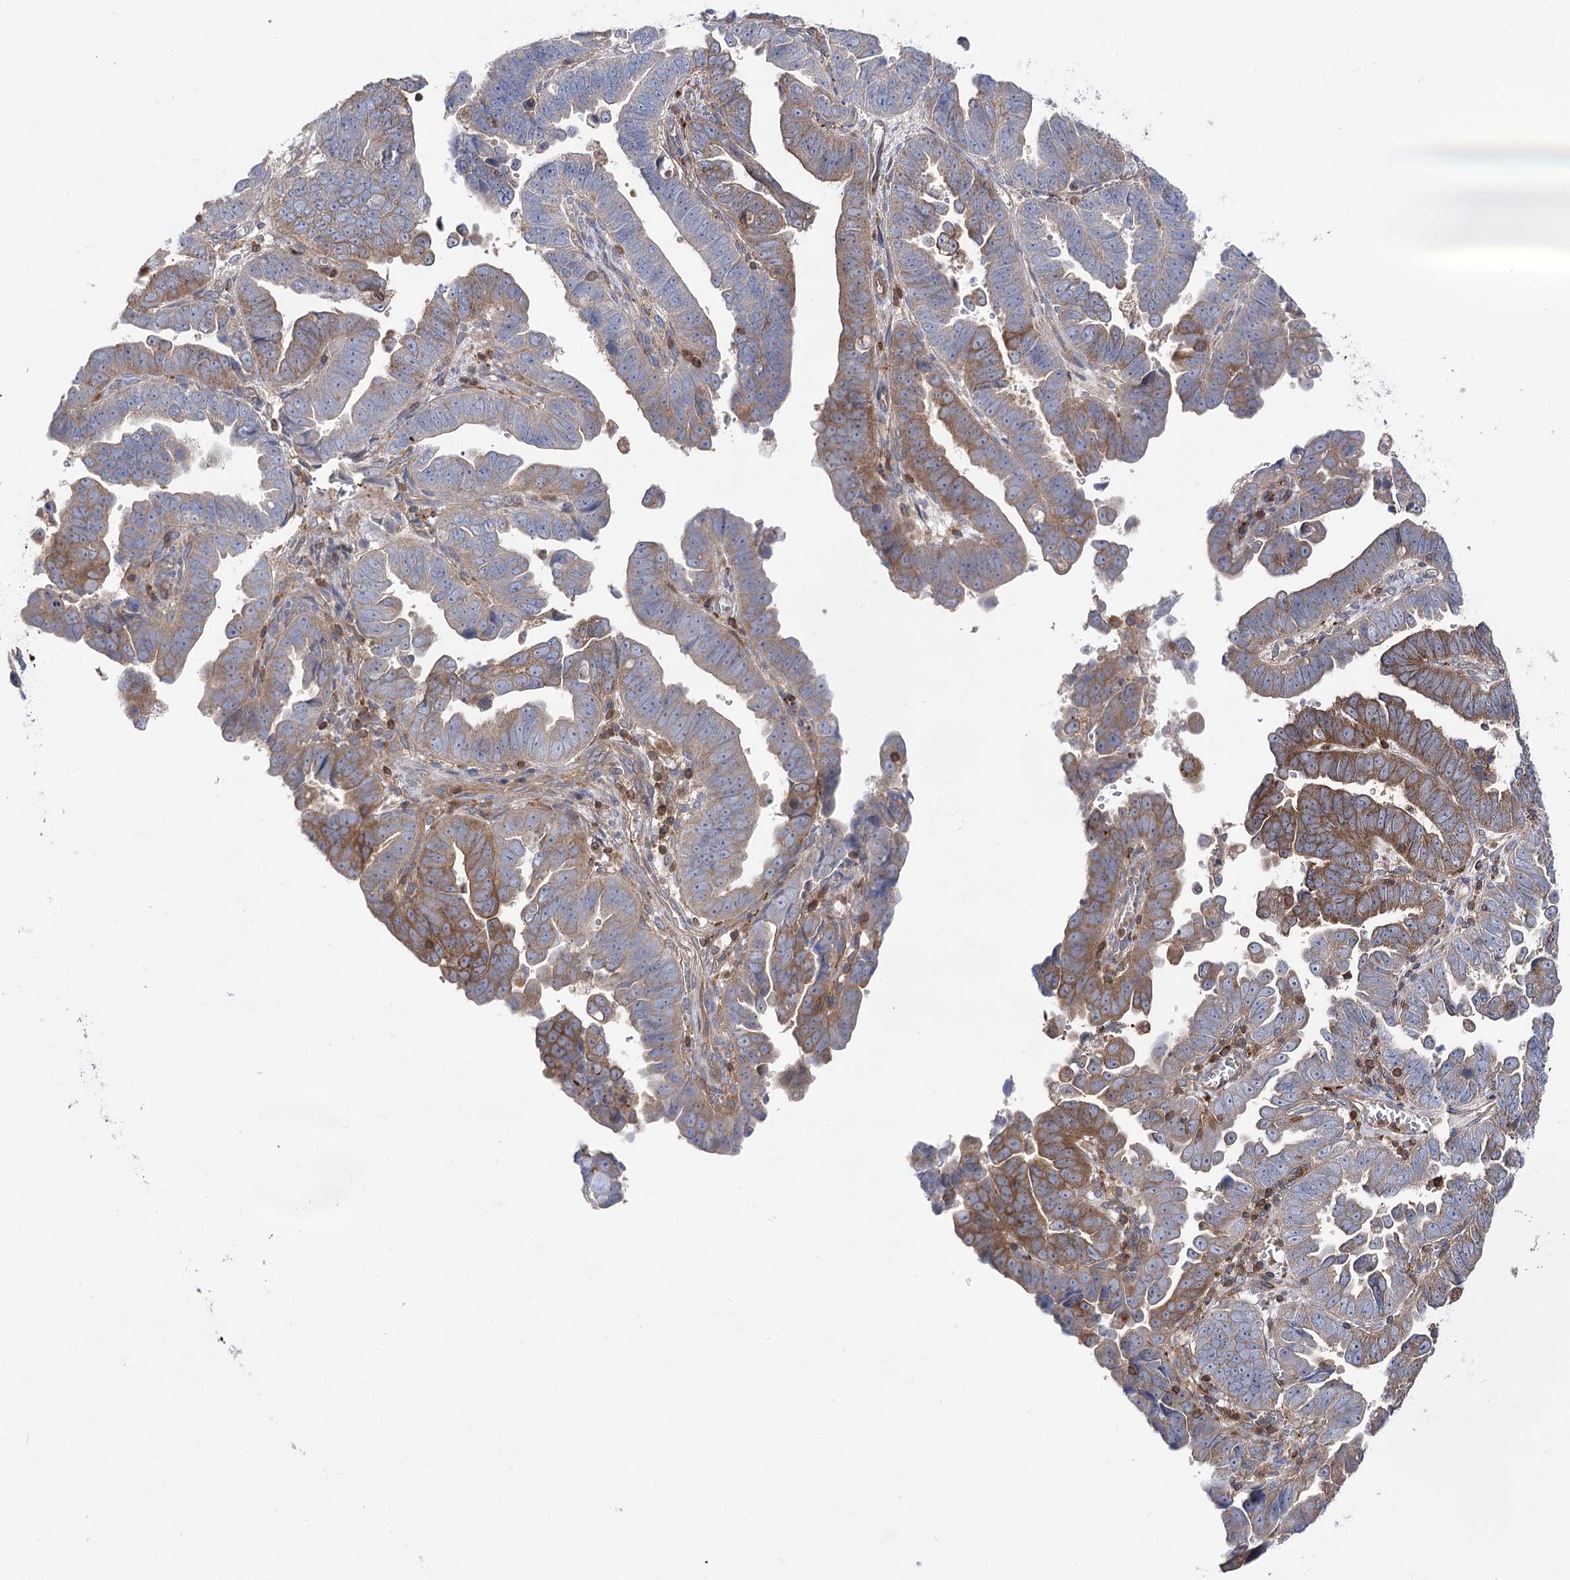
{"staining": {"intensity": "moderate", "quantity": "25%-75%", "location": "cytoplasmic/membranous"}, "tissue": "endometrial cancer", "cell_type": "Tumor cells", "image_type": "cancer", "snomed": [{"axis": "morphology", "description": "Adenocarcinoma, NOS"}, {"axis": "topography", "description": "Endometrium"}], "caption": "Protein staining displays moderate cytoplasmic/membranous staining in about 25%-75% of tumor cells in endometrial adenocarcinoma.", "gene": "VPS37B", "patient": {"sex": "female", "age": 75}}